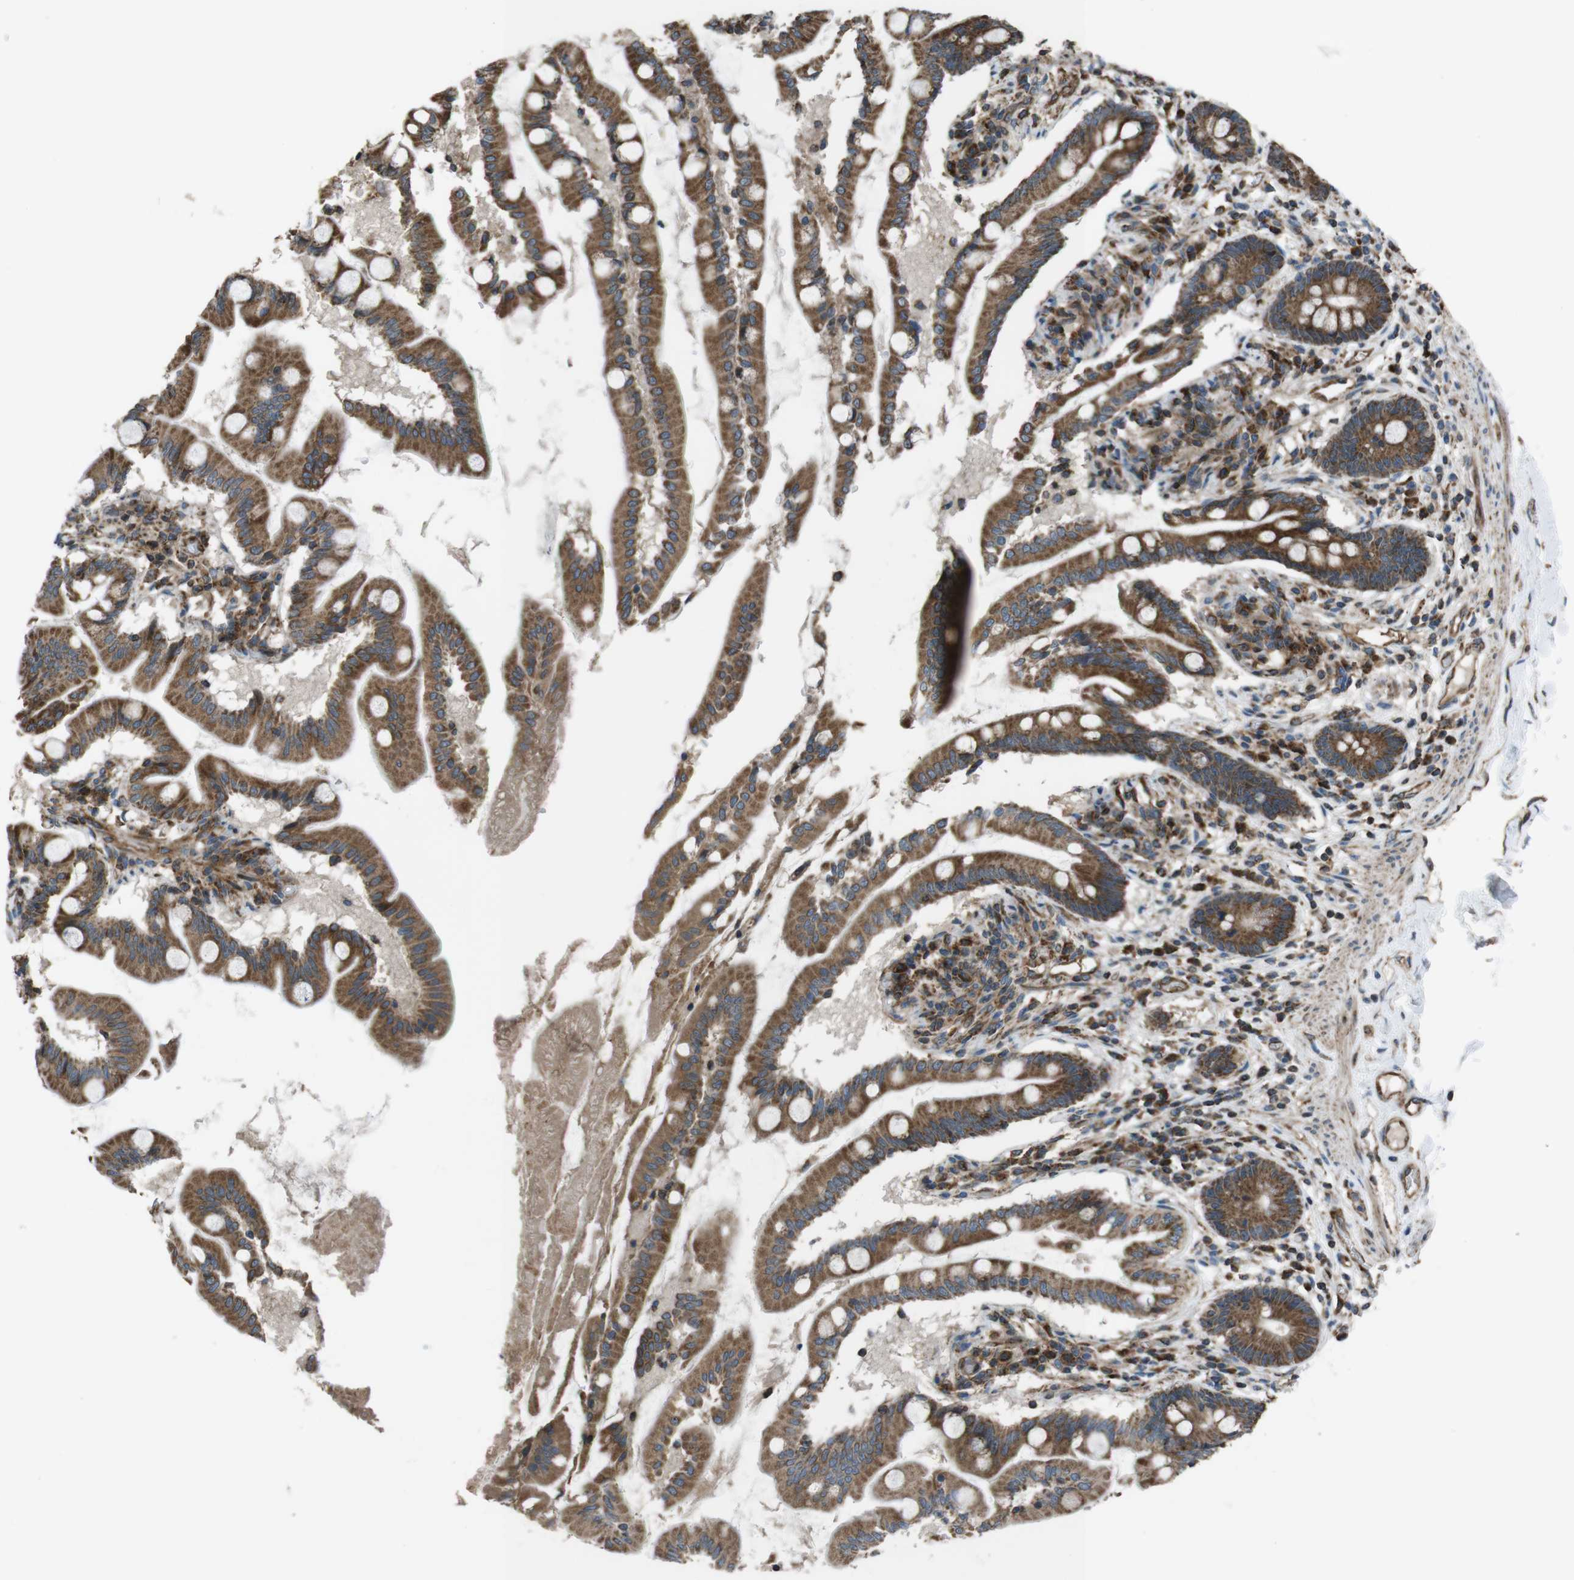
{"staining": {"intensity": "strong", "quantity": ">75%", "location": "cytoplasmic/membranous"}, "tissue": "small intestine", "cell_type": "Glandular cells", "image_type": "normal", "snomed": [{"axis": "morphology", "description": "Normal tissue, NOS"}, {"axis": "topography", "description": "Small intestine"}], "caption": "Small intestine stained for a protein (brown) displays strong cytoplasmic/membranous positive expression in approximately >75% of glandular cells.", "gene": "GIMAP8", "patient": {"sex": "female", "age": 56}}